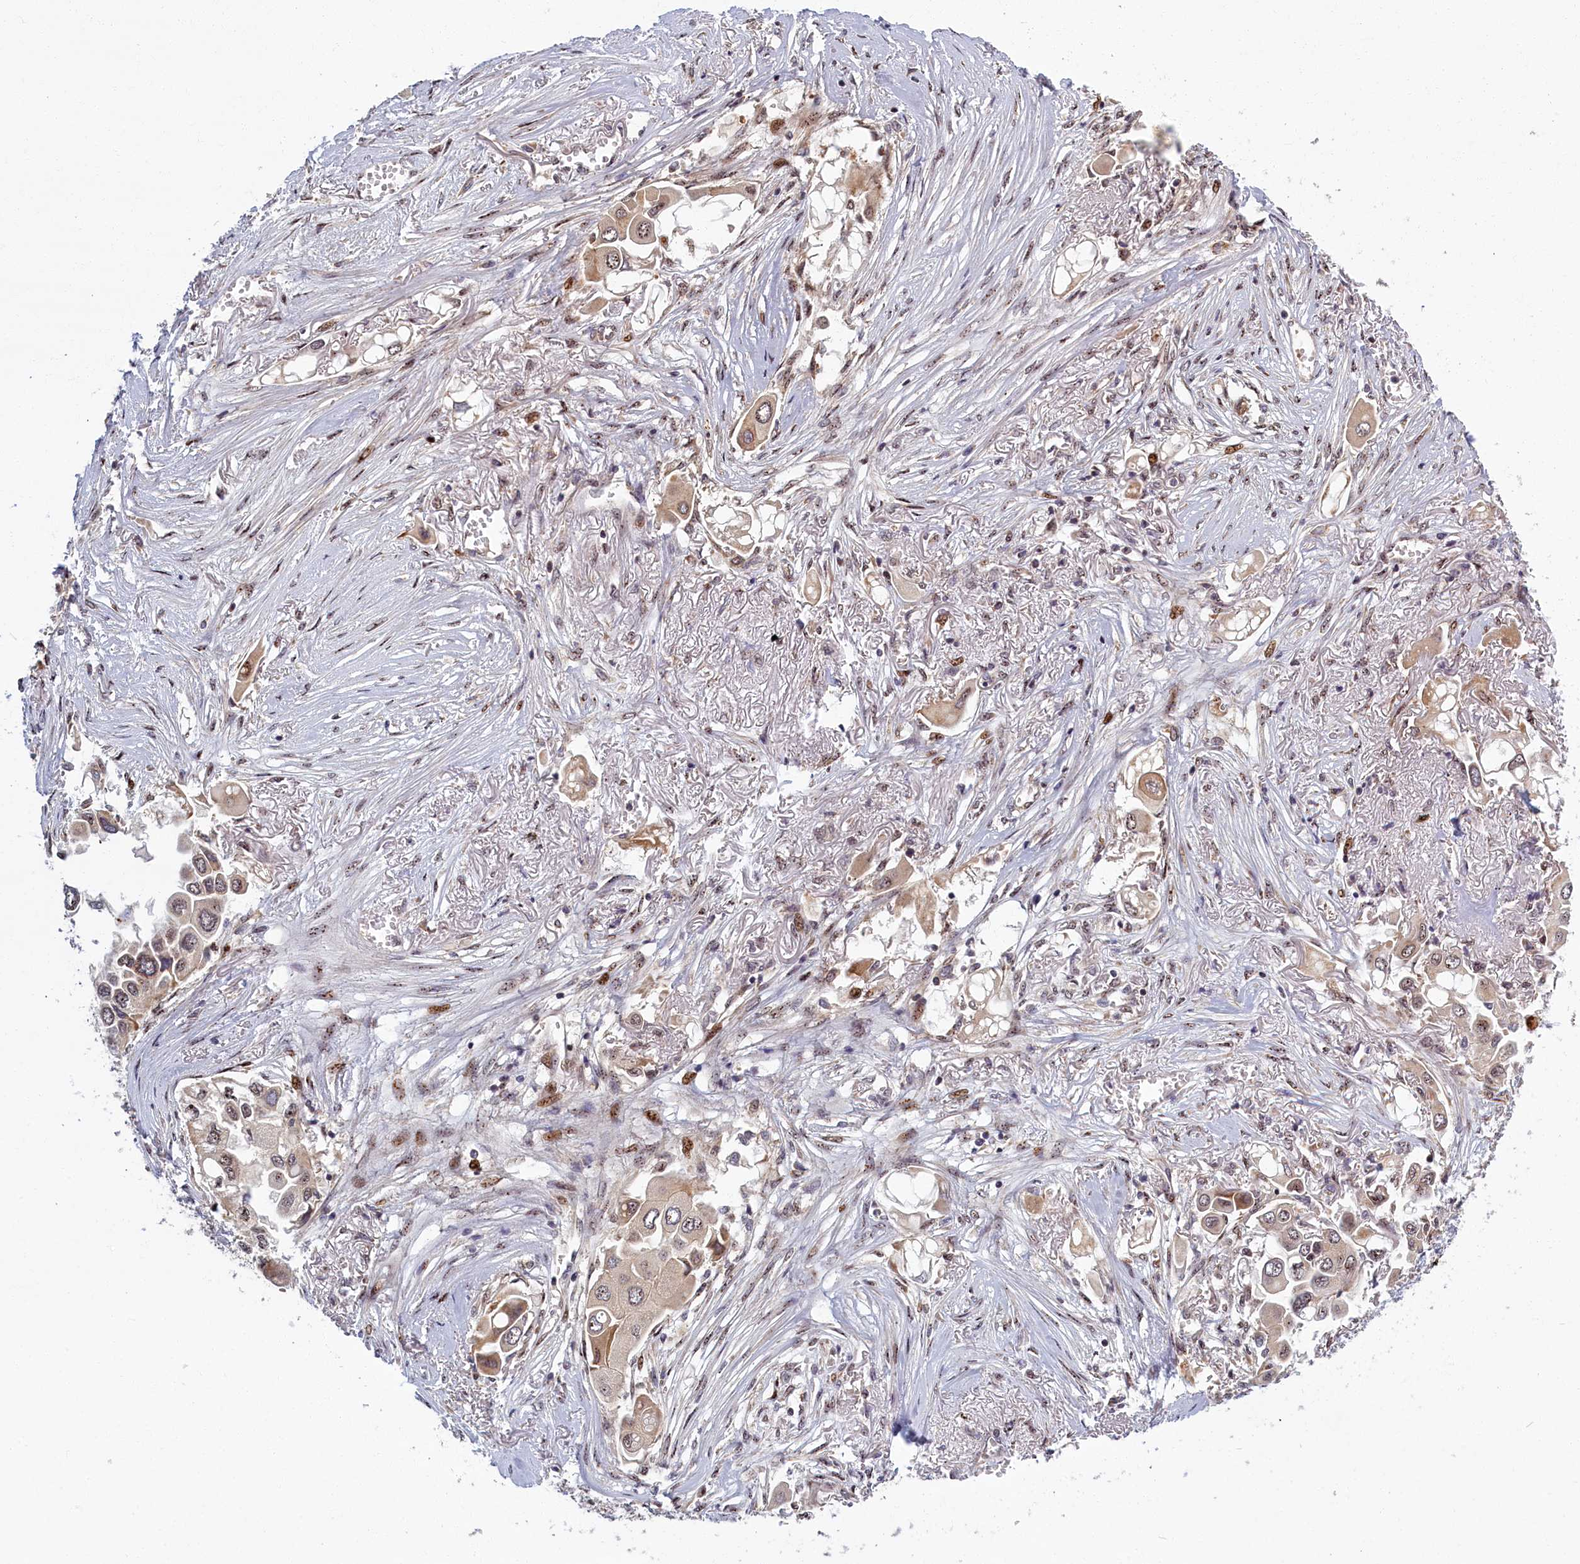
{"staining": {"intensity": "weak", "quantity": ">75%", "location": "cytoplasmic/membranous,nuclear"}, "tissue": "lung cancer", "cell_type": "Tumor cells", "image_type": "cancer", "snomed": [{"axis": "morphology", "description": "Adenocarcinoma, NOS"}, {"axis": "topography", "description": "Lung"}], "caption": "Protein analysis of lung cancer tissue reveals weak cytoplasmic/membranous and nuclear staining in approximately >75% of tumor cells. The staining was performed using DAB, with brown indicating positive protein expression. Nuclei are stained blue with hematoxylin.", "gene": "PLA2G10", "patient": {"sex": "female", "age": 76}}